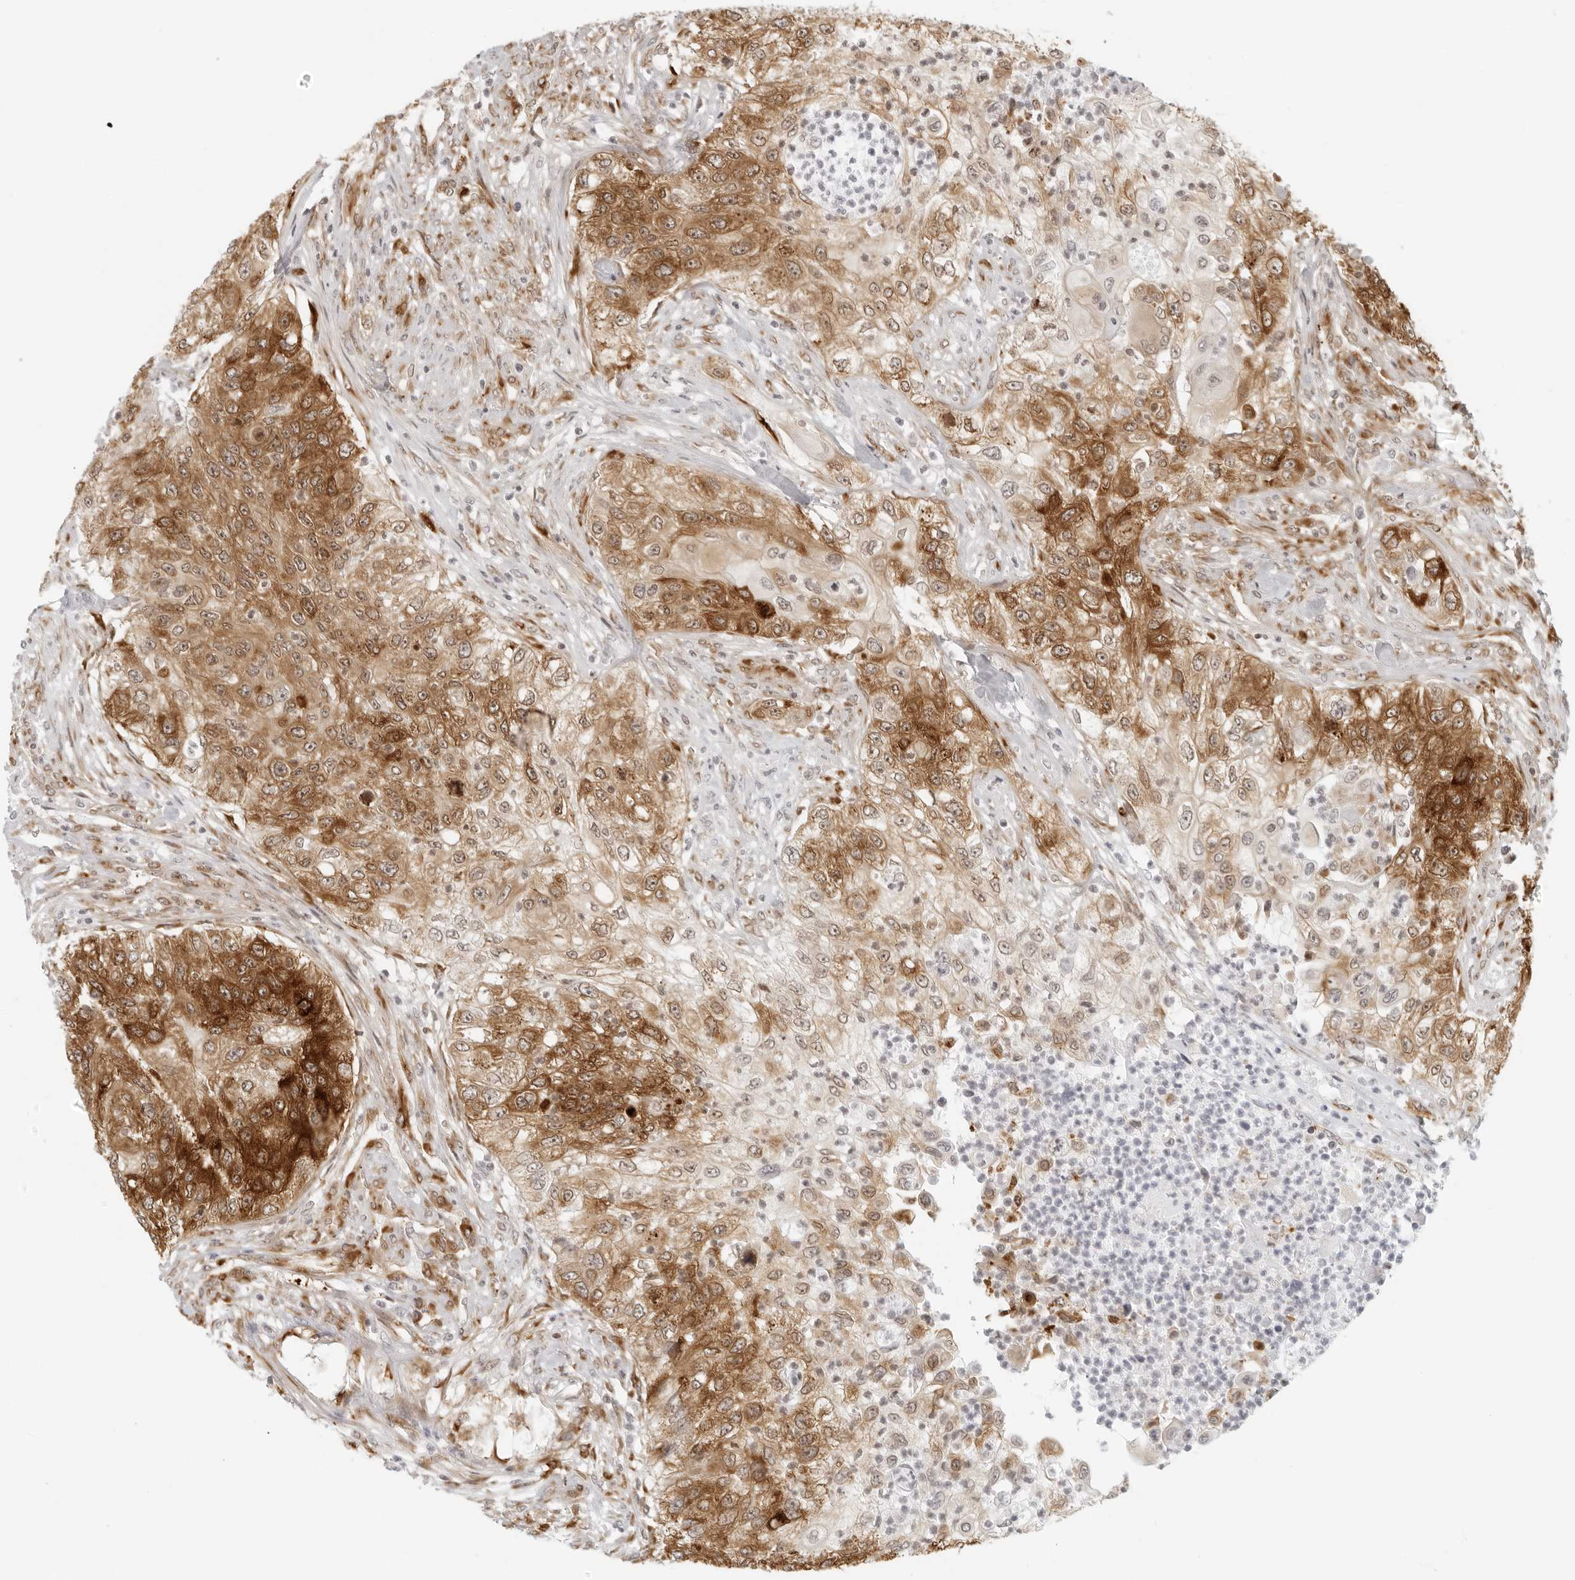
{"staining": {"intensity": "strong", "quantity": ">75%", "location": "cytoplasmic/membranous"}, "tissue": "urothelial cancer", "cell_type": "Tumor cells", "image_type": "cancer", "snomed": [{"axis": "morphology", "description": "Urothelial carcinoma, High grade"}, {"axis": "topography", "description": "Urinary bladder"}], "caption": "High-grade urothelial carcinoma stained for a protein (brown) shows strong cytoplasmic/membranous positive expression in about >75% of tumor cells.", "gene": "EIF4G1", "patient": {"sex": "female", "age": 60}}